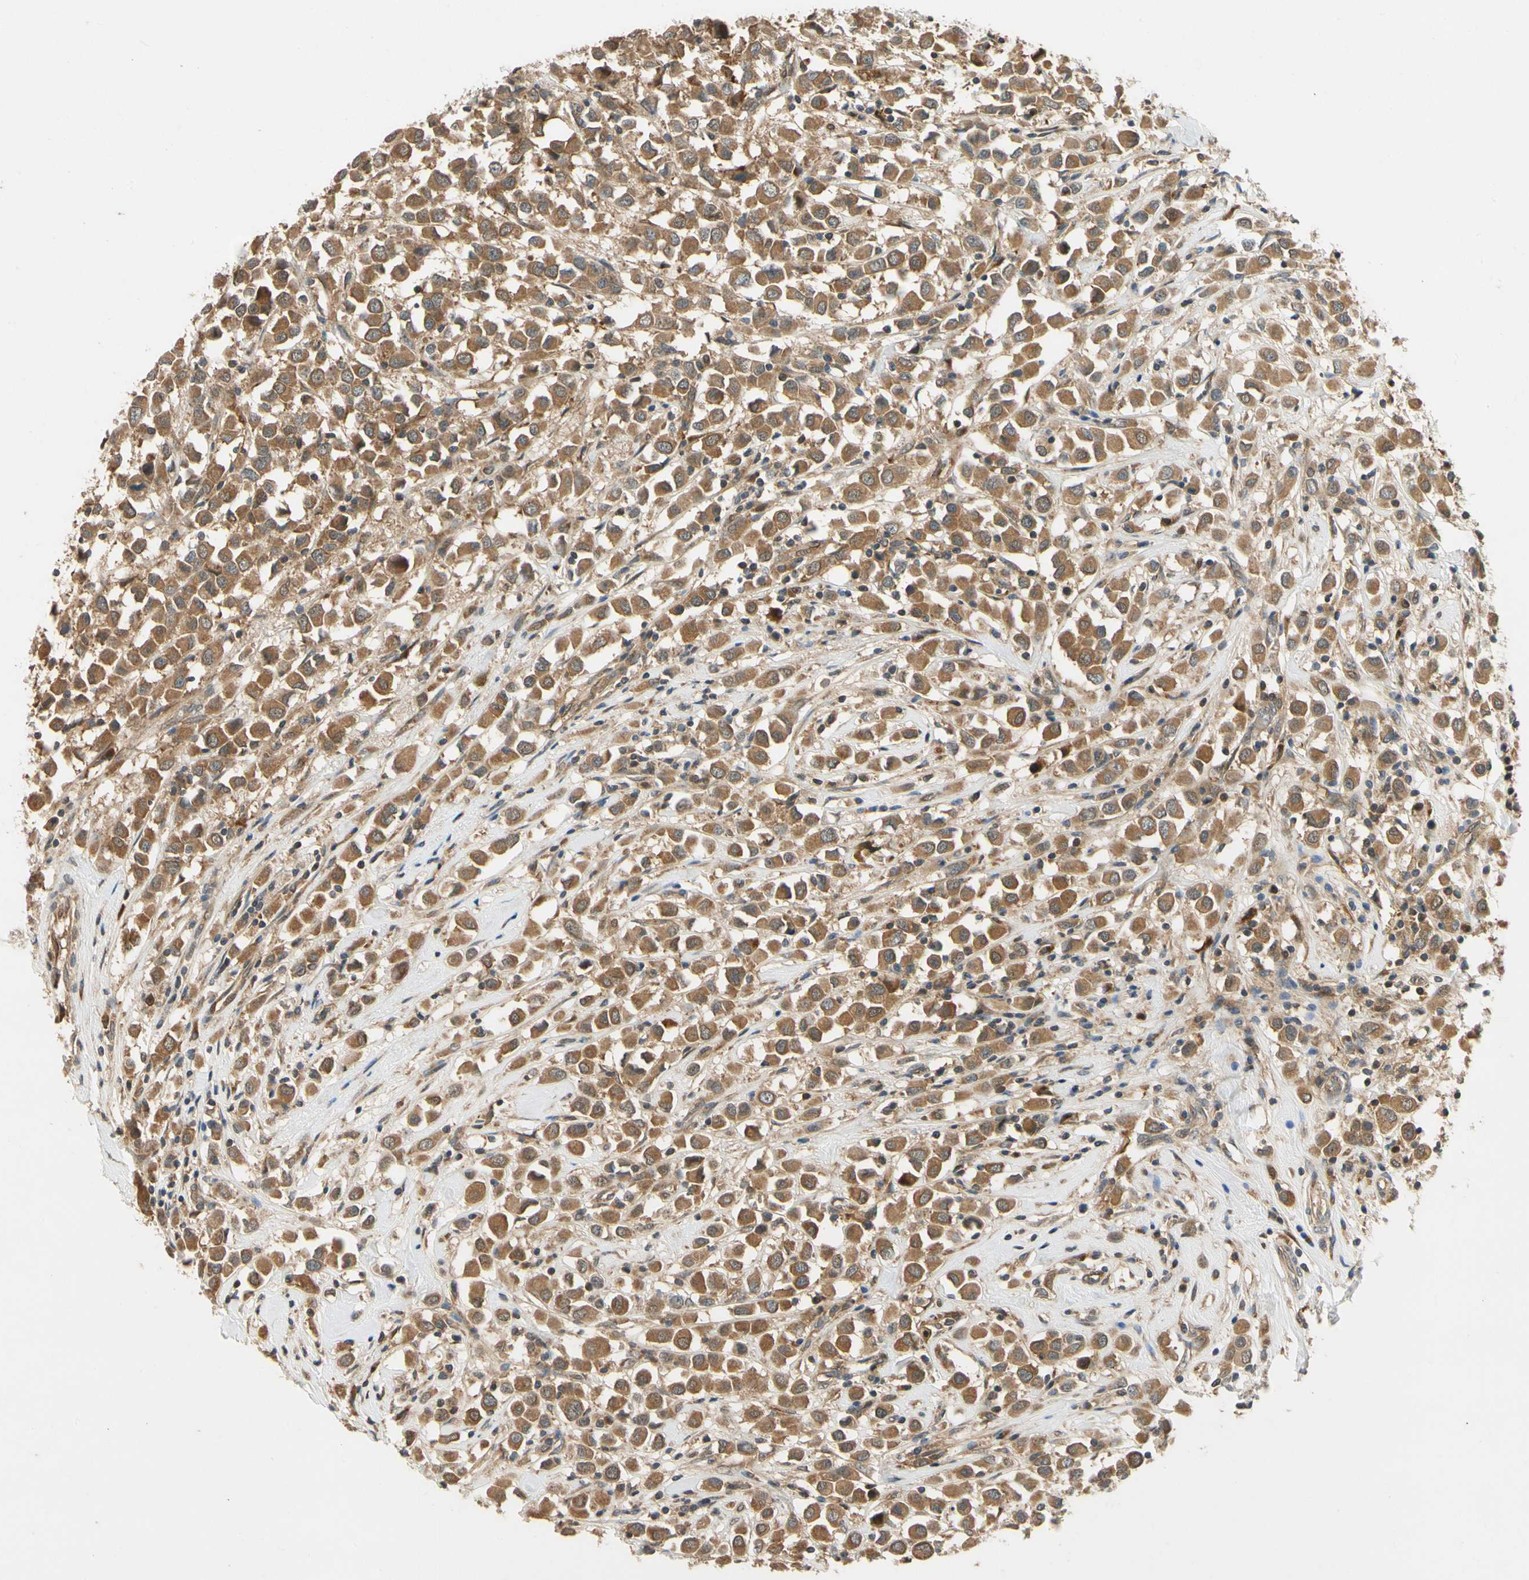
{"staining": {"intensity": "moderate", "quantity": ">75%", "location": "cytoplasmic/membranous"}, "tissue": "breast cancer", "cell_type": "Tumor cells", "image_type": "cancer", "snomed": [{"axis": "morphology", "description": "Duct carcinoma"}, {"axis": "topography", "description": "Breast"}], "caption": "An image showing moderate cytoplasmic/membranous expression in about >75% of tumor cells in breast cancer (invasive ductal carcinoma), as visualized by brown immunohistochemical staining.", "gene": "TDRP", "patient": {"sex": "female", "age": 61}}